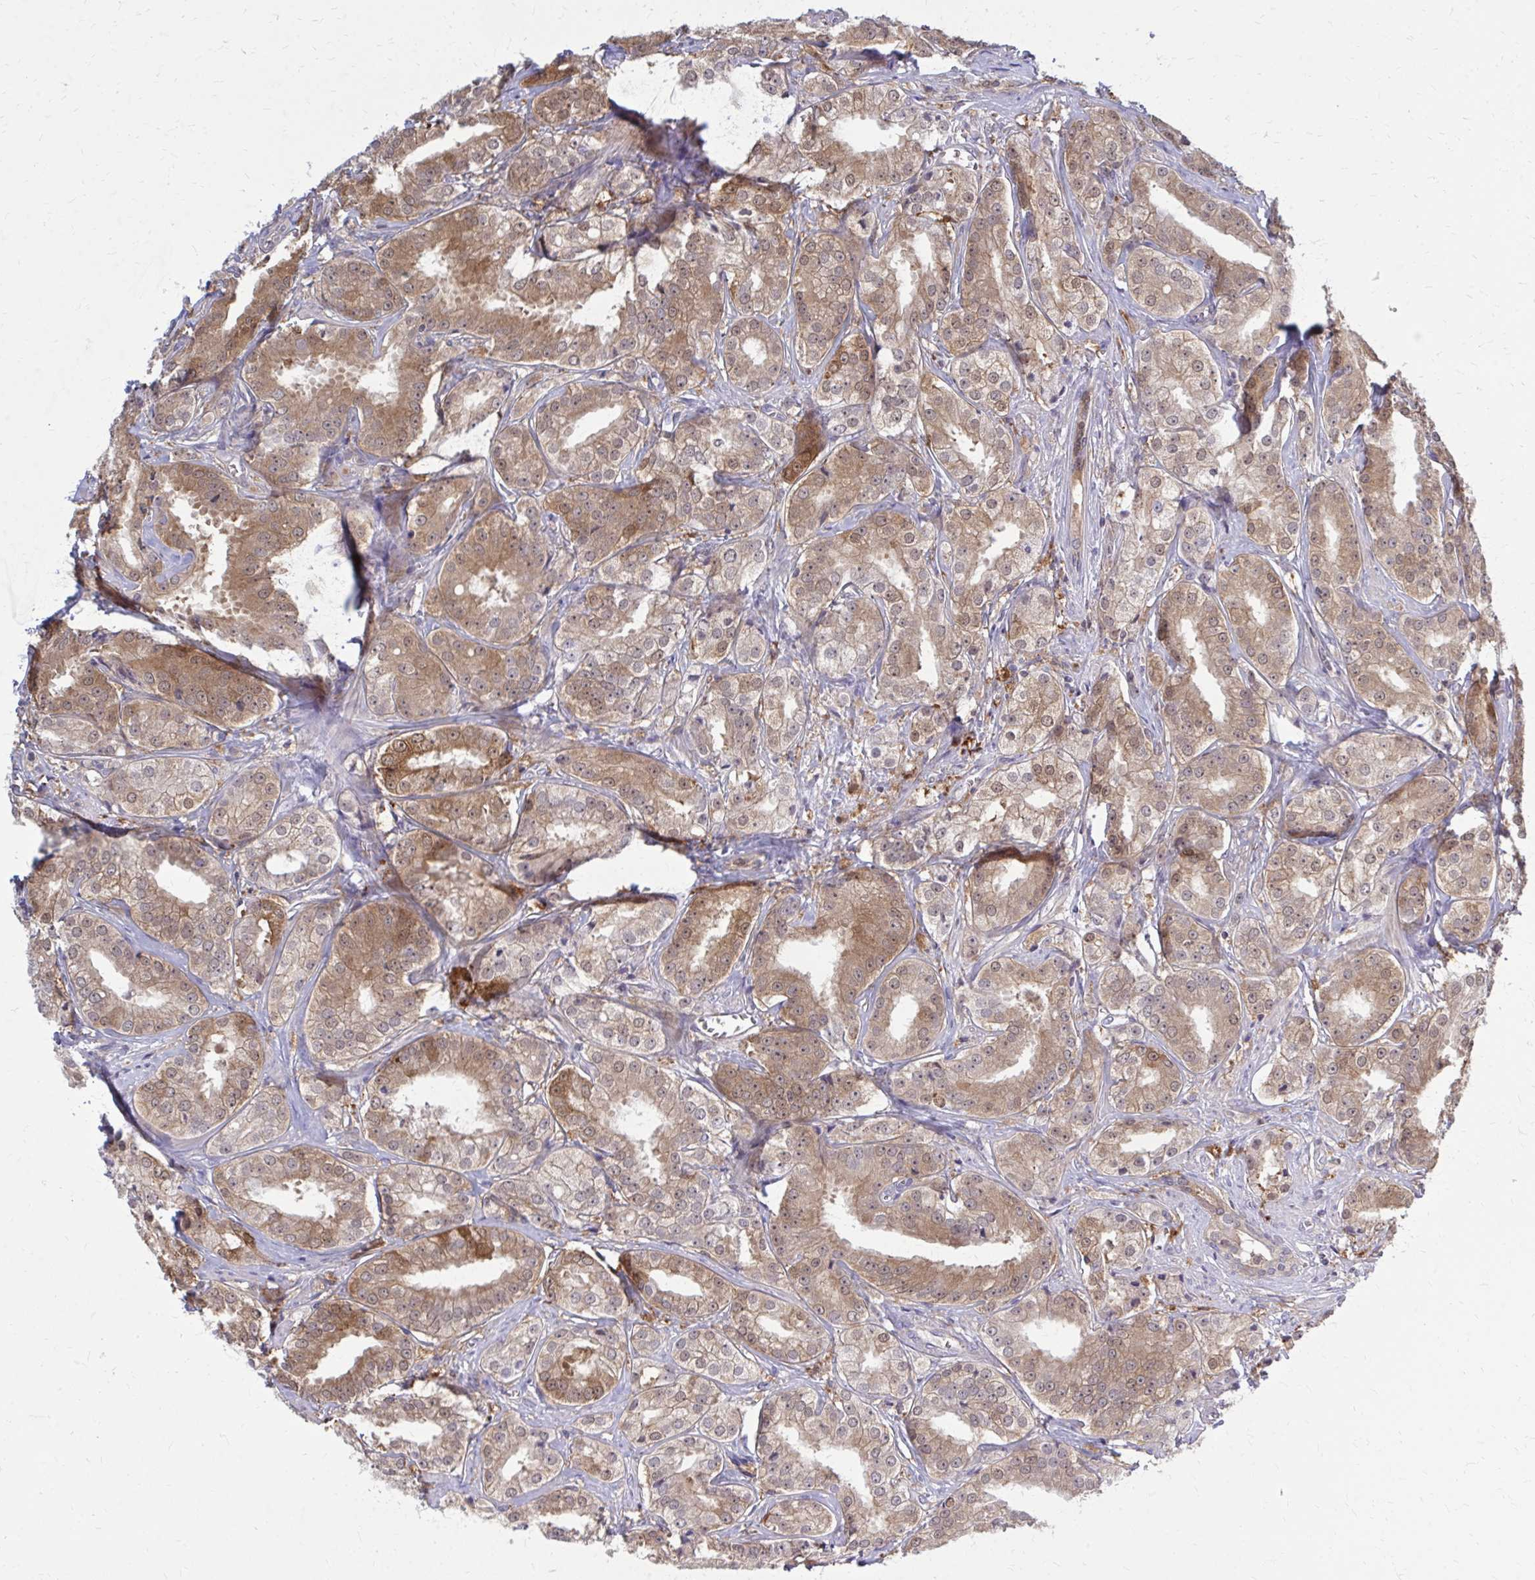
{"staining": {"intensity": "moderate", "quantity": ">75%", "location": "cytoplasmic/membranous"}, "tissue": "prostate cancer", "cell_type": "Tumor cells", "image_type": "cancer", "snomed": [{"axis": "morphology", "description": "Adenocarcinoma, High grade"}, {"axis": "topography", "description": "Prostate"}], "caption": "Prostate cancer (adenocarcinoma (high-grade)) stained with DAB (3,3'-diaminobenzidine) immunohistochemistry reveals medium levels of moderate cytoplasmic/membranous expression in approximately >75% of tumor cells. The protein of interest is stained brown, and the nuclei are stained in blue (DAB IHC with brightfield microscopy, high magnification).", "gene": "DBI", "patient": {"sex": "male", "age": 64}}